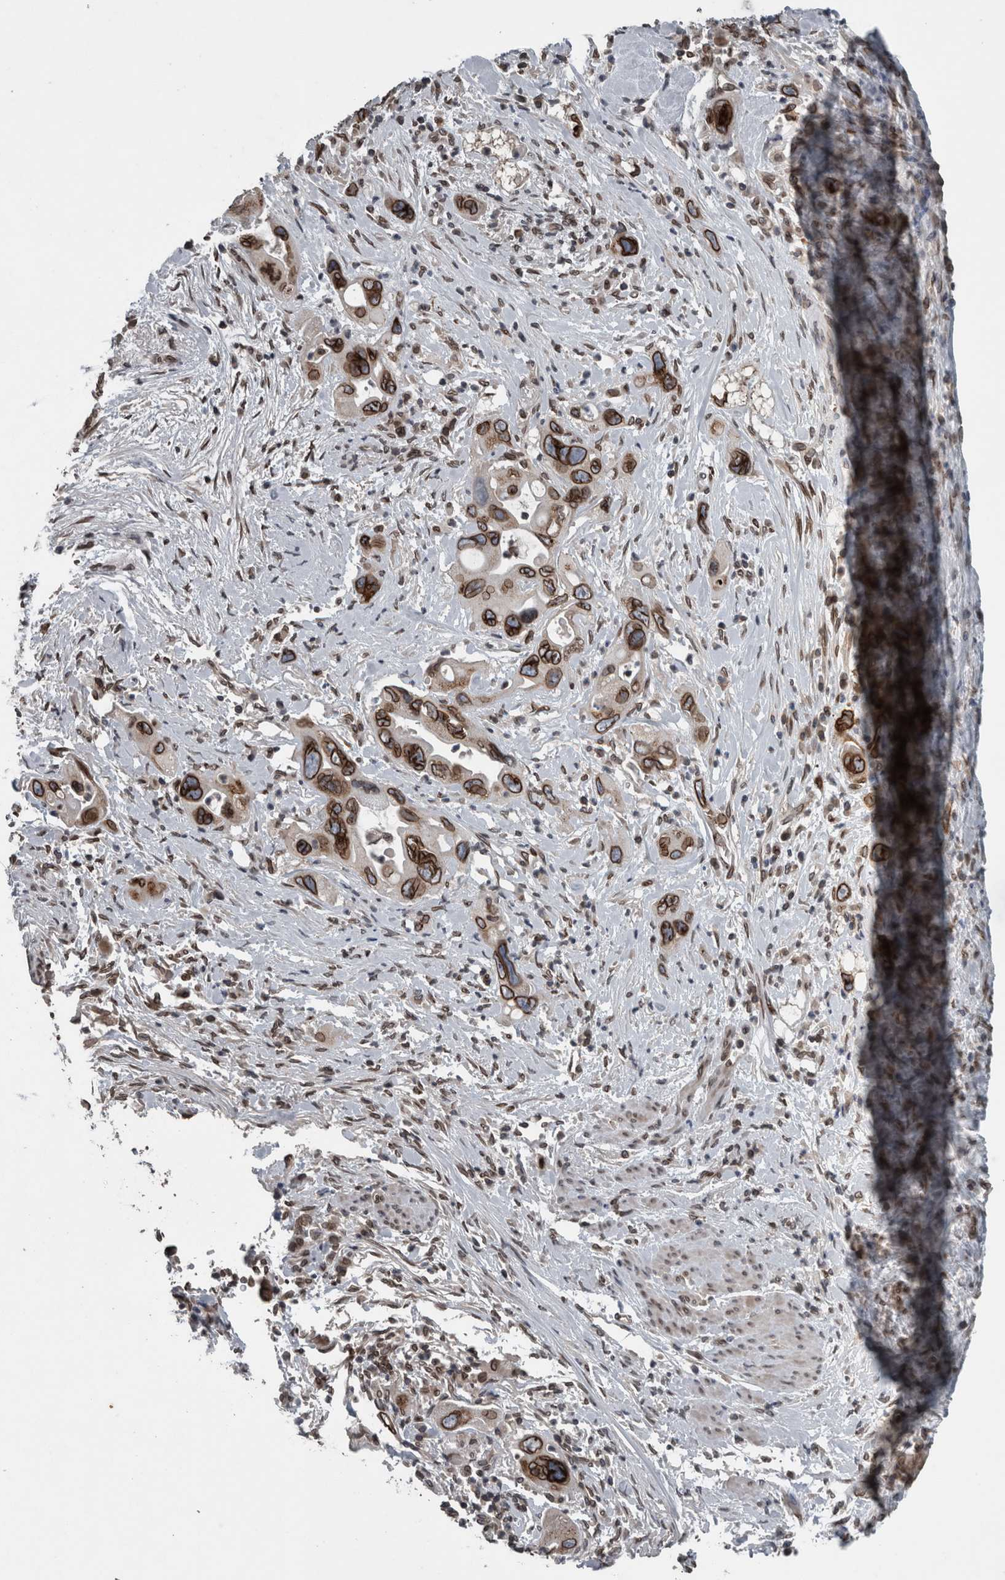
{"staining": {"intensity": "strong", "quantity": ">75%", "location": "cytoplasmic/membranous,nuclear"}, "tissue": "pancreatic cancer", "cell_type": "Tumor cells", "image_type": "cancer", "snomed": [{"axis": "morphology", "description": "Adenocarcinoma, NOS"}, {"axis": "topography", "description": "Pancreas"}], "caption": "Tumor cells exhibit high levels of strong cytoplasmic/membranous and nuclear positivity in approximately >75% of cells in pancreatic cancer (adenocarcinoma).", "gene": "RANBP2", "patient": {"sex": "female", "age": 70}}